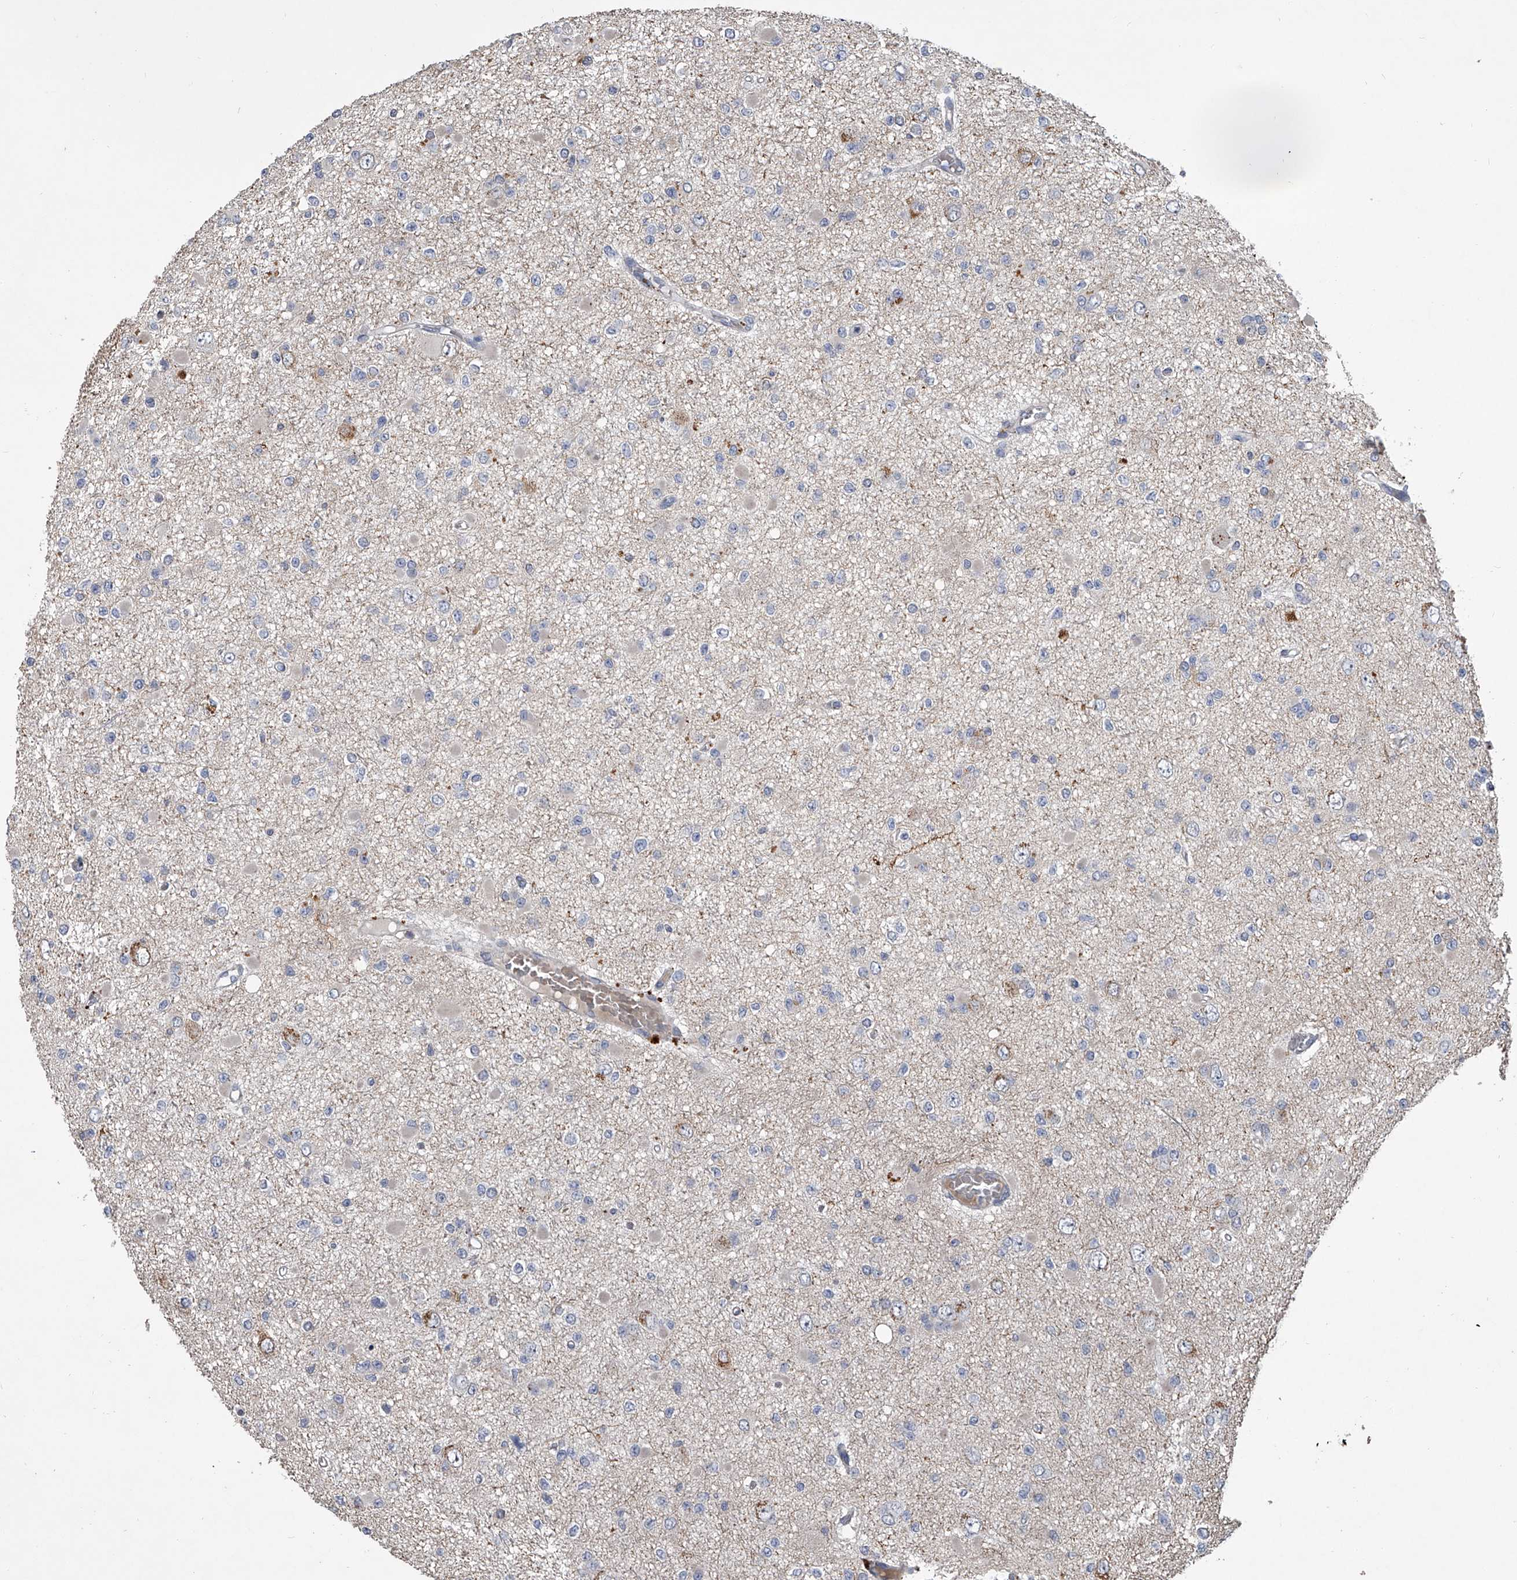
{"staining": {"intensity": "negative", "quantity": "none", "location": "none"}, "tissue": "glioma", "cell_type": "Tumor cells", "image_type": "cancer", "snomed": [{"axis": "morphology", "description": "Glioma, malignant, Low grade"}, {"axis": "topography", "description": "Brain"}], "caption": "Immunohistochemistry micrograph of human glioma stained for a protein (brown), which demonstrates no expression in tumor cells.", "gene": "DOCK9", "patient": {"sex": "female", "age": 22}}